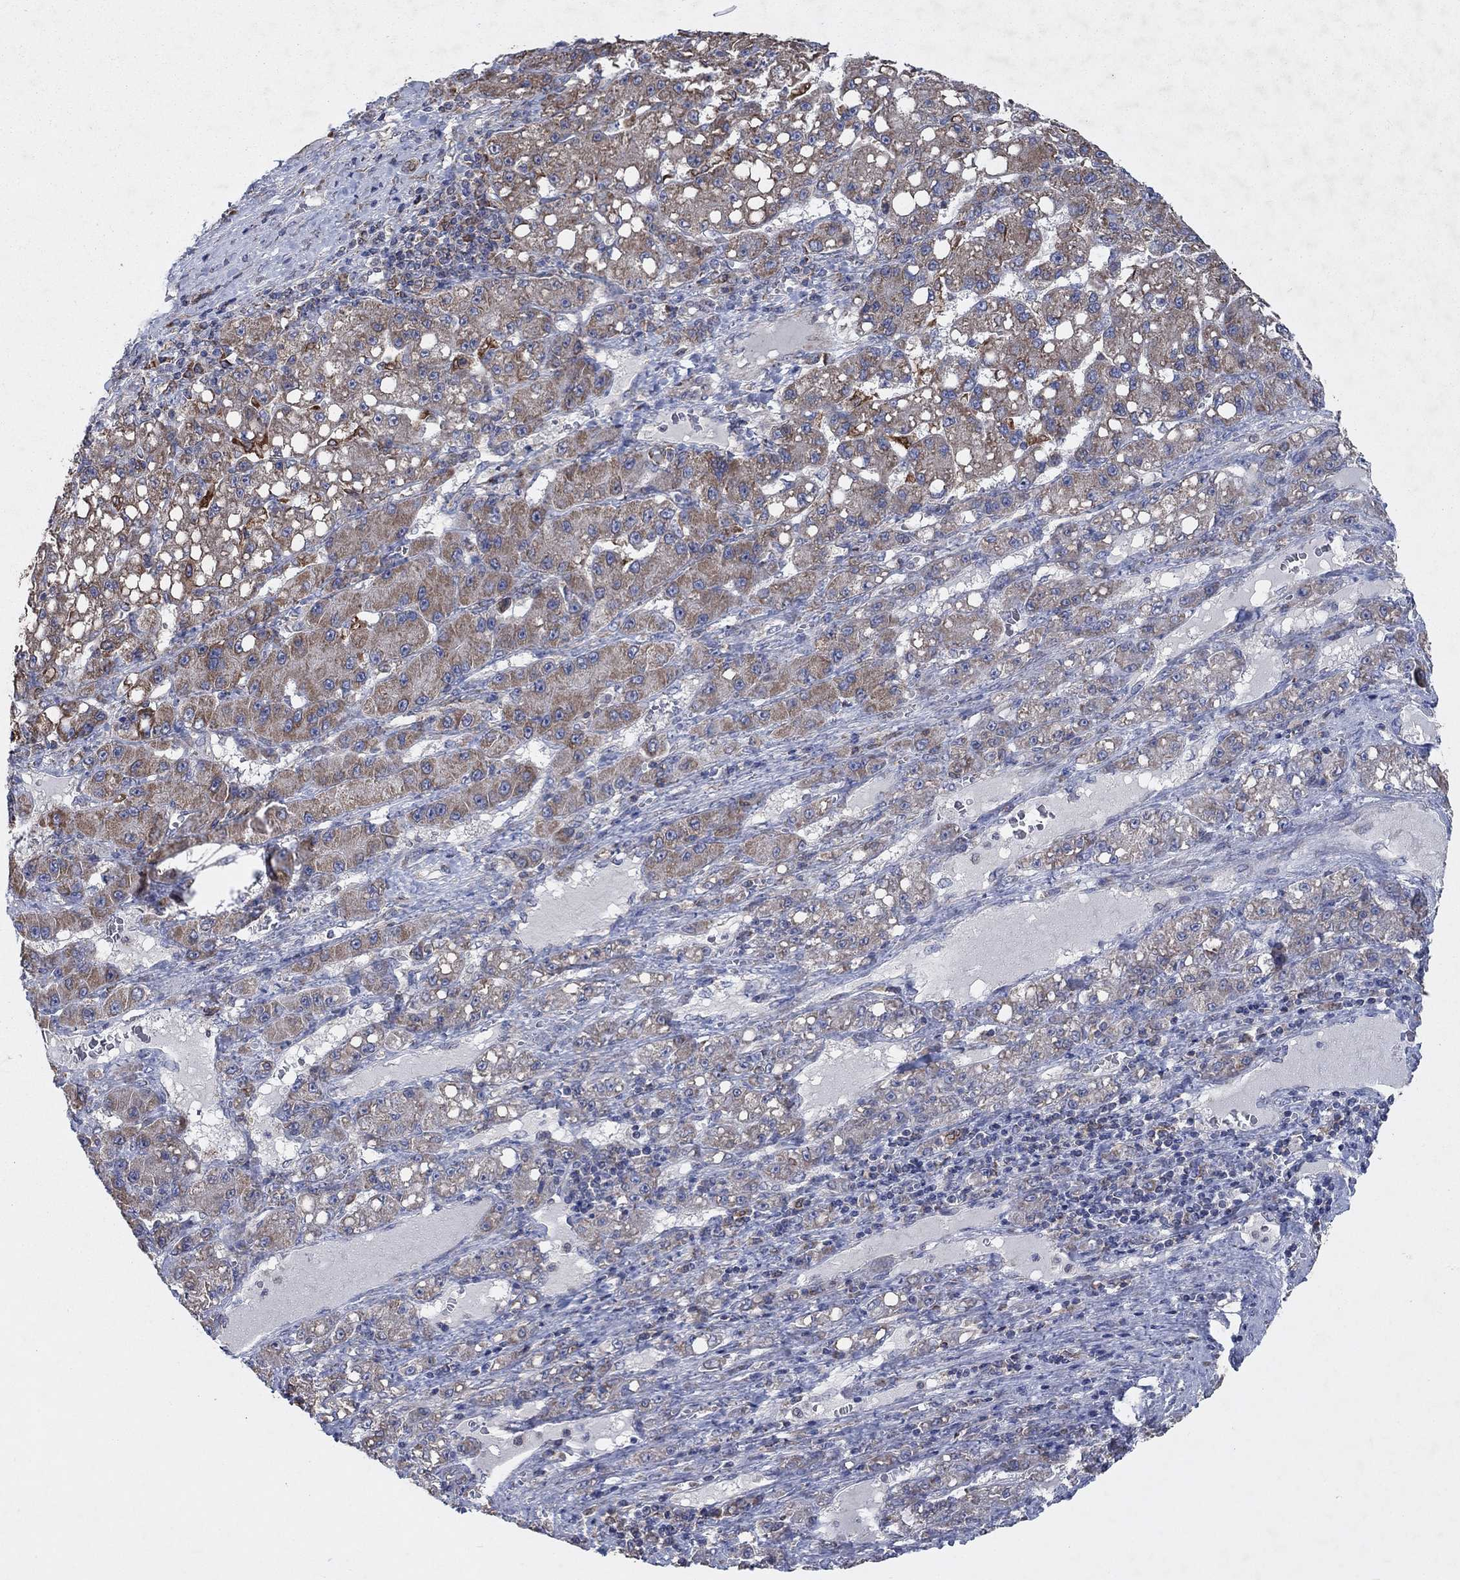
{"staining": {"intensity": "moderate", "quantity": "<25%", "location": "cytoplasmic/membranous"}, "tissue": "liver cancer", "cell_type": "Tumor cells", "image_type": "cancer", "snomed": [{"axis": "morphology", "description": "Carcinoma, Hepatocellular, NOS"}, {"axis": "topography", "description": "Liver"}], "caption": "Protein expression analysis of human liver hepatocellular carcinoma reveals moderate cytoplasmic/membranous staining in approximately <25% of tumor cells.", "gene": "NCEH1", "patient": {"sex": "female", "age": 65}}